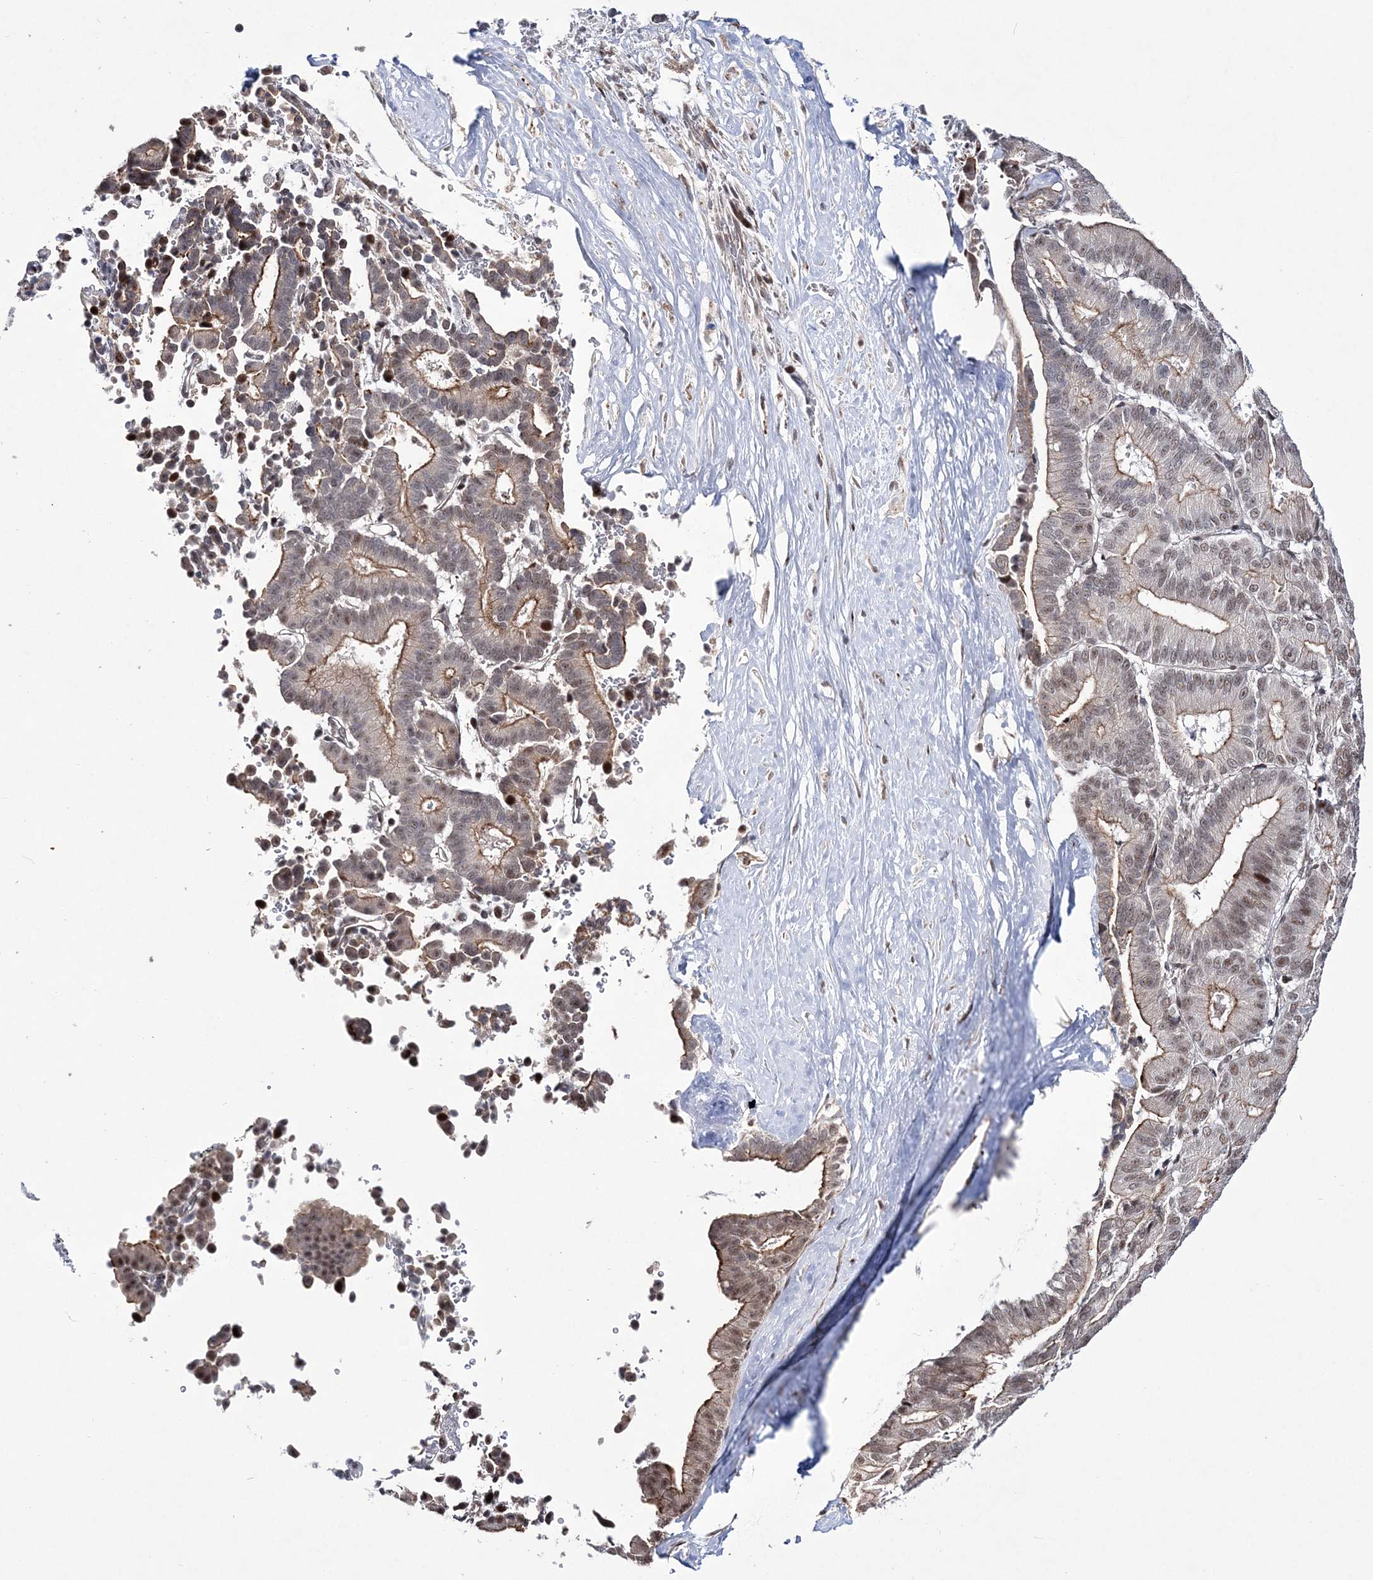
{"staining": {"intensity": "moderate", "quantity": "25%-75%", "location": "cytoplasmic/membranous,nuclear"}, "tissue": "liver cancer", "cell_type": "Tumor cells", "image_type": "cancer", "snomed": [{"axis": "morphology", "description": "Cholangiocarcinoma"}, {"axis": "topography", "description": "Liver"}], "caption": "Protein staining by immunohistochemistry reveals moderate cytoplasmic/membranous and nuclear staining in about 25%-75% of tumor cells in liver cancer (cholangiocarcinoma). (DAB IHC, brown staining for protein, blue staining for nuclei).", "gene": "TATDN2", "patient": {"sex": "female", "age": 75}}